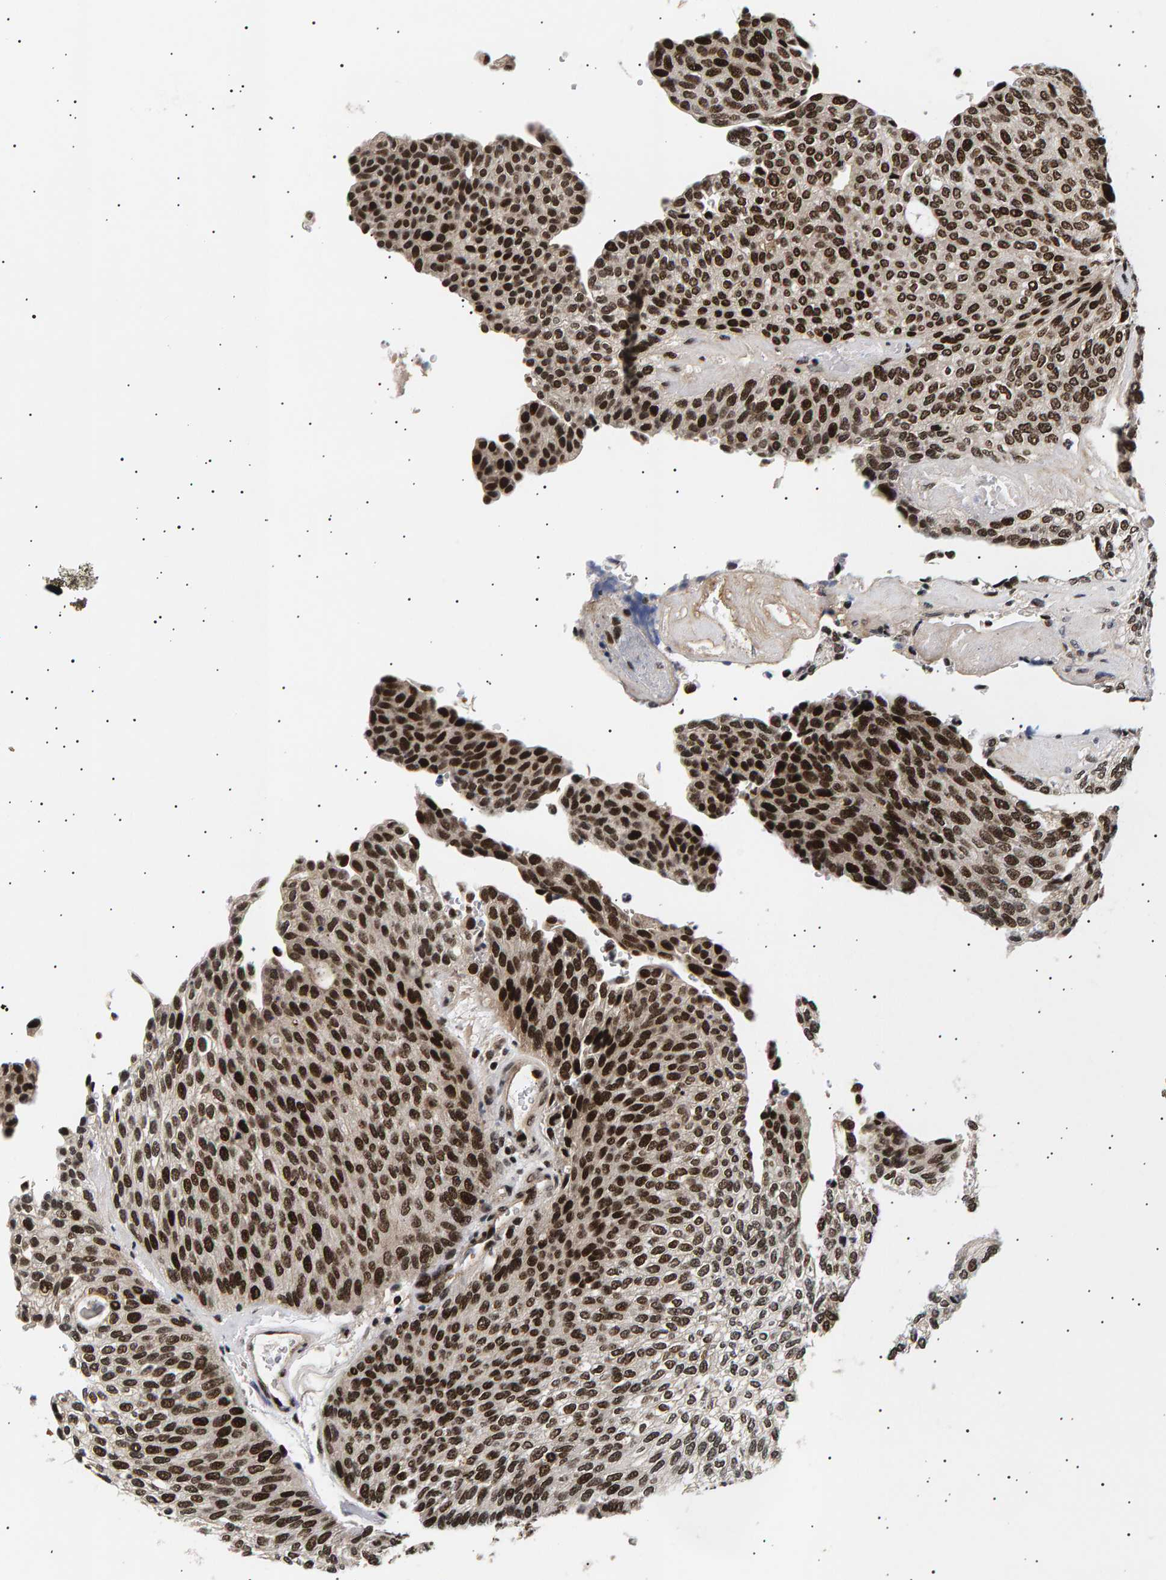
{"staining": {"intensity": "strong", "quantity": ">75%", "location": "nuclear"}, "tissue": "urothelial cancer", "cell_type": "Tumor cells", "image_type": "cancer", "snomed": [{"axis": "morphology", "description": "Urothelial carcinoma, Low grade"}, {"axis": "topography", "description": "Urinary bladder"}], "caption": "Human low-grade urothelial carcinoma stained for a protein (brown) exhibits strong nuclear positive expression in approximately >75% of tumor cells.", "gene": "ANKRD40", "patient": {"sex": "female", "age": 79}}